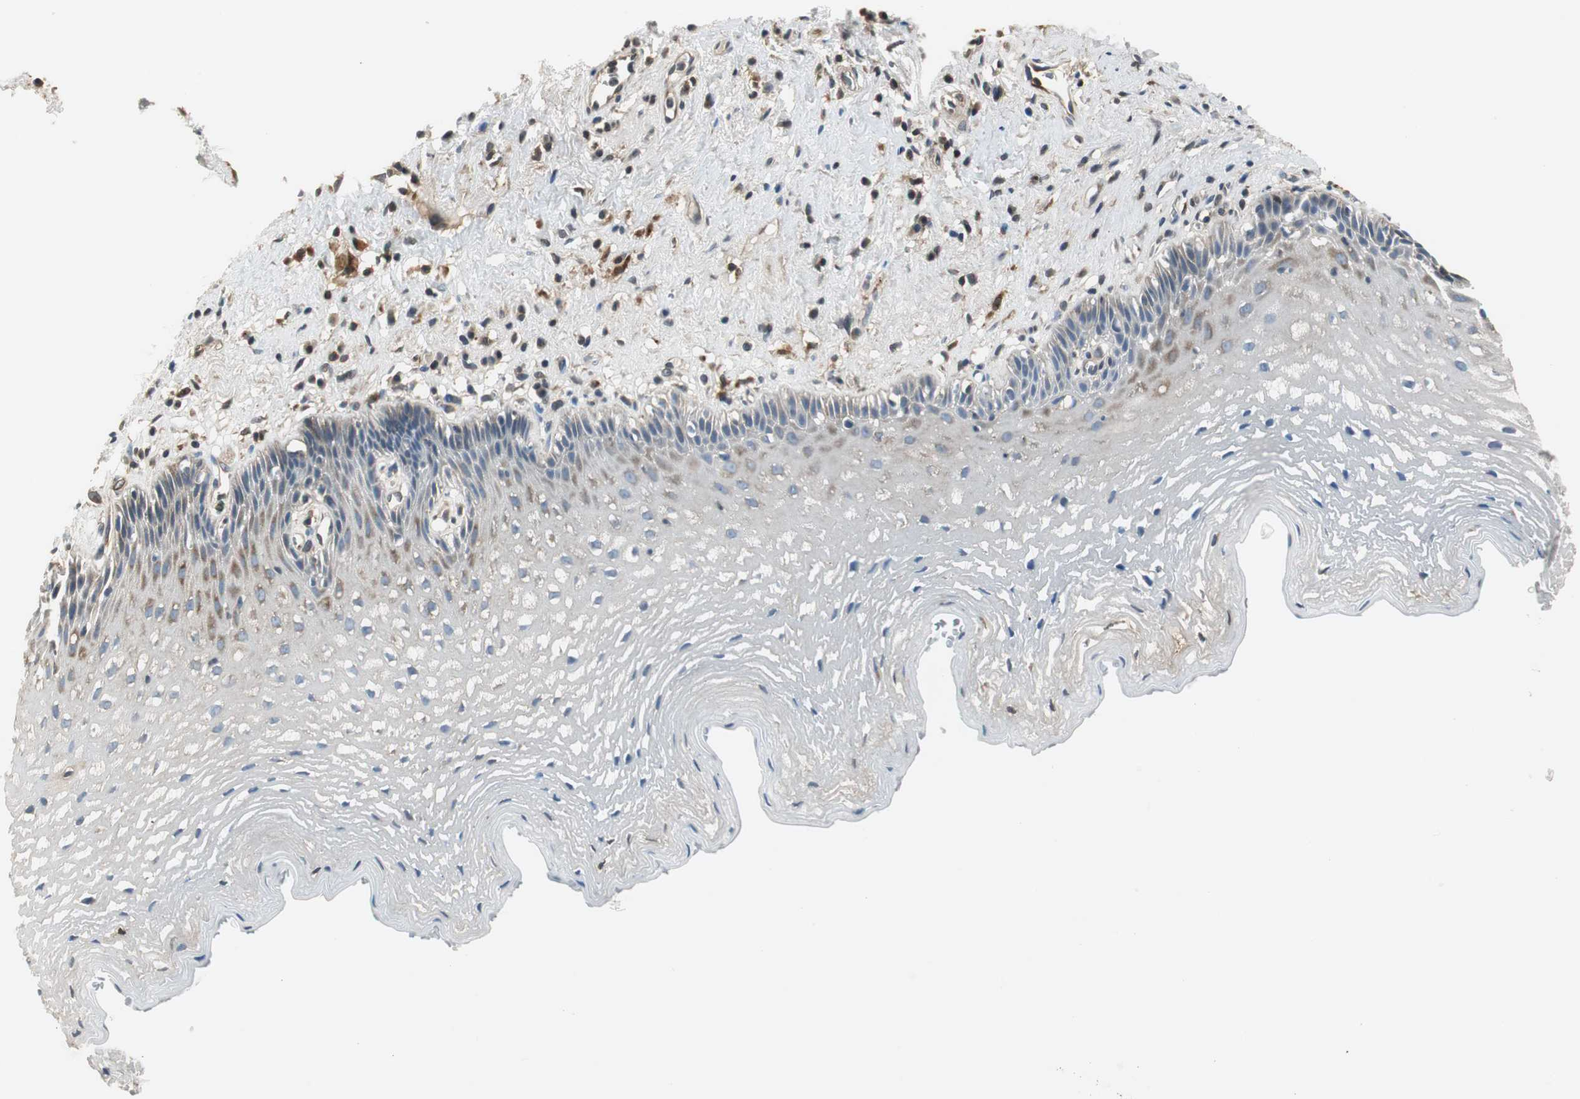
{"staining": {"intensity": "moderate", "quantity": "25%-75%", "location": "cytoplasmic/membranous"}, "tissue": "esophagus", "cell_type": "Squamous epithelial cells", "image_type": "normal", "snomed": [{"axis": "morphology", "description": "Normal tissue, NOS"}, {"axis": "topography", "description": "Esophagus"}], "caption": "Immunohistochemical staining of benign esophagus demonstrates 25%-75% levels of moderate cytoplasmic/membranous protein staining in approximately 25%-75% of squamous epithelial cells. Ihc stains the protein of interest in brown and the nuclei are stained blue.", "gene": "NCK1", "patient": {"sex": "female", "age": 70}}